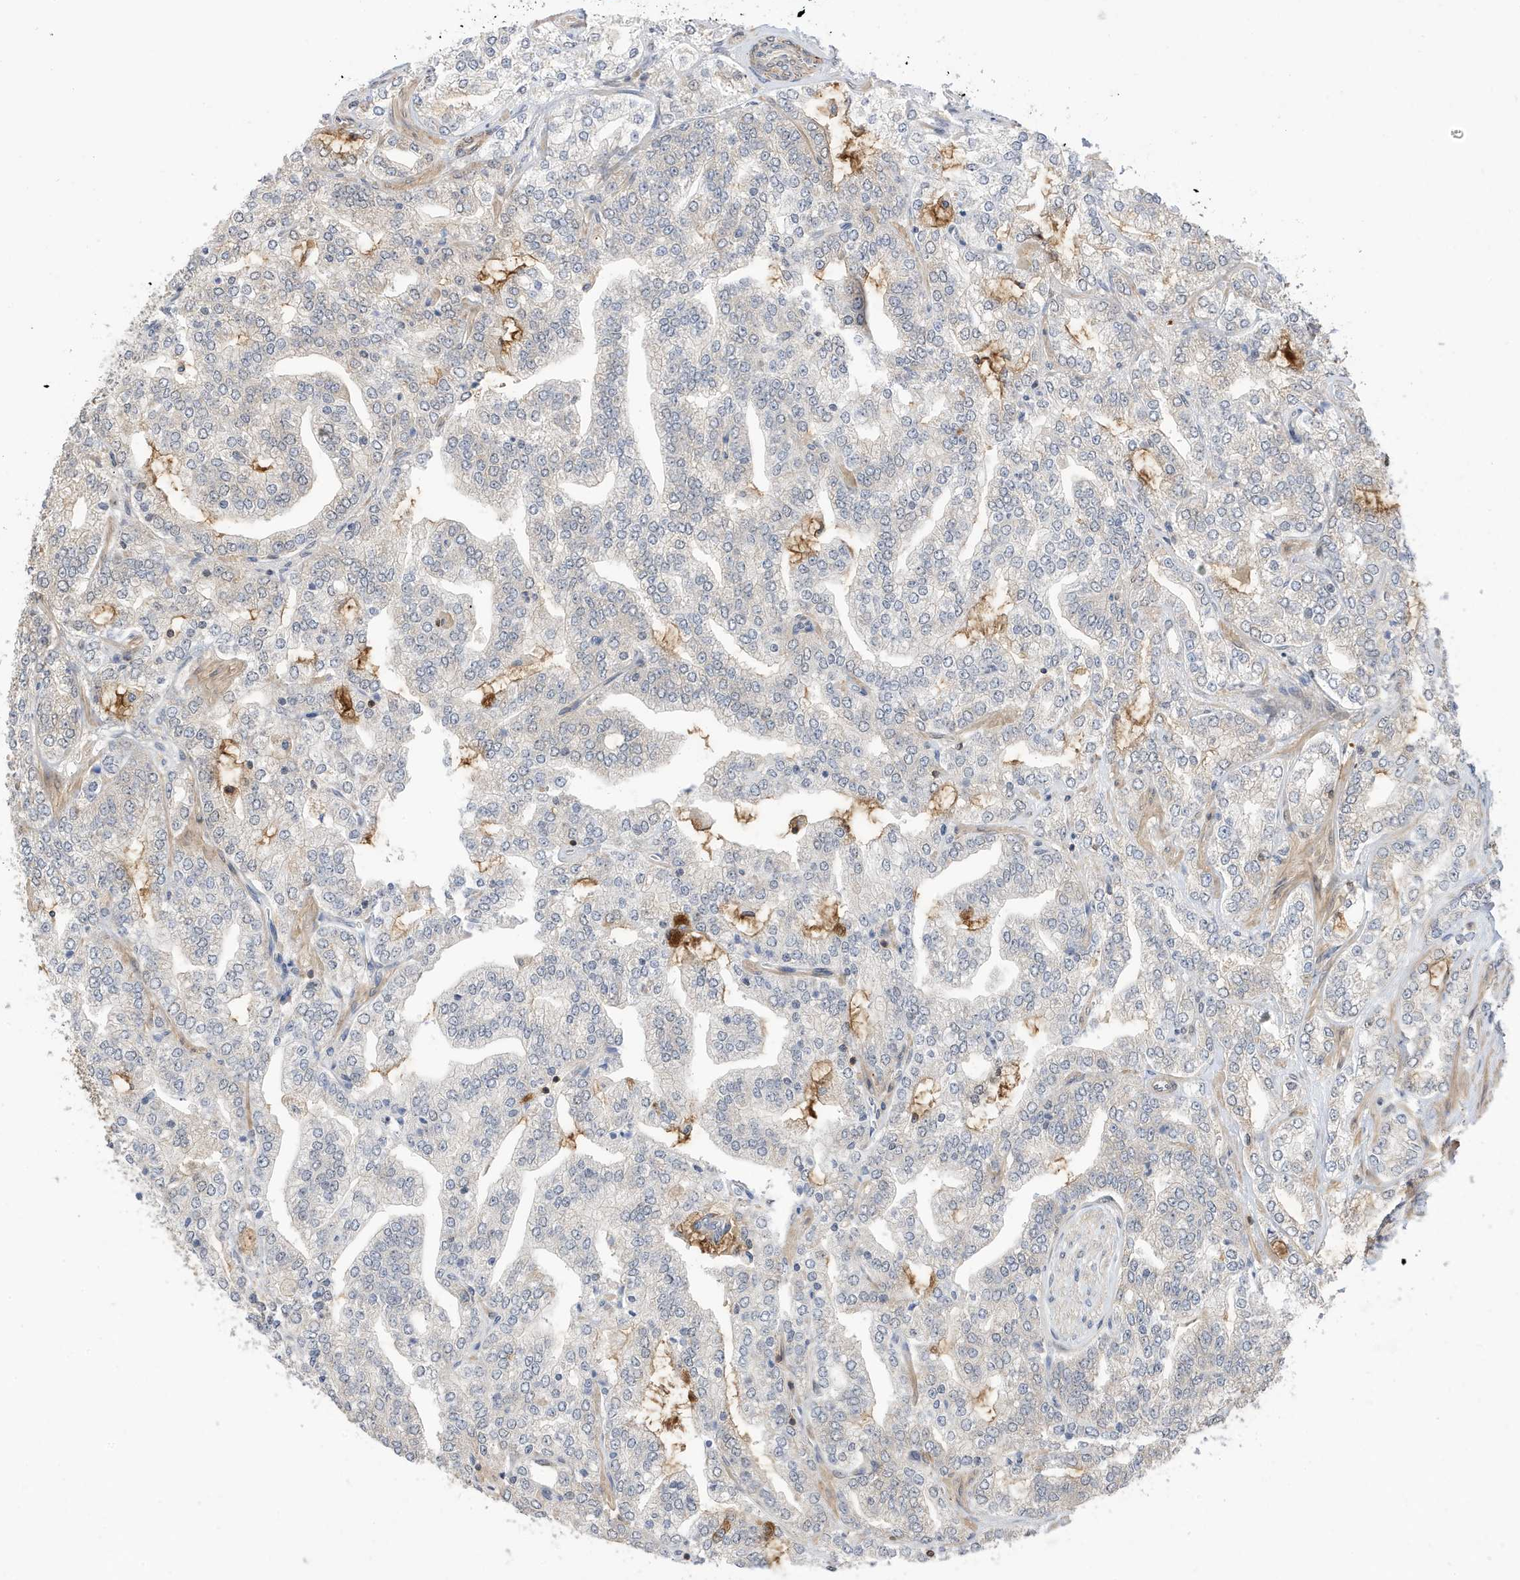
{"staining": {"intensity": "moderate", "quantity": "<25%", "location": "cytoplasmic/membranous"}, "tissue": "prostate cancer", "cell_type": "Tumor cells", "image_type": "cancer", "snomed": [{"axis": "morphology", "description": "Adenocarcinoma, High grade"}, {"axis": "topography", "description": "Prostate"}], "caption": "A brown stain highlights moderate cytoplasmic/membranous staining of a protein in human high-grade adenocarcinoma (prostate) tumor cells. (DAB = brown stain, brightfield microscopy at high magnification).", "gene": "TAB3", "patient": {"sex": "male", "age": 64}}